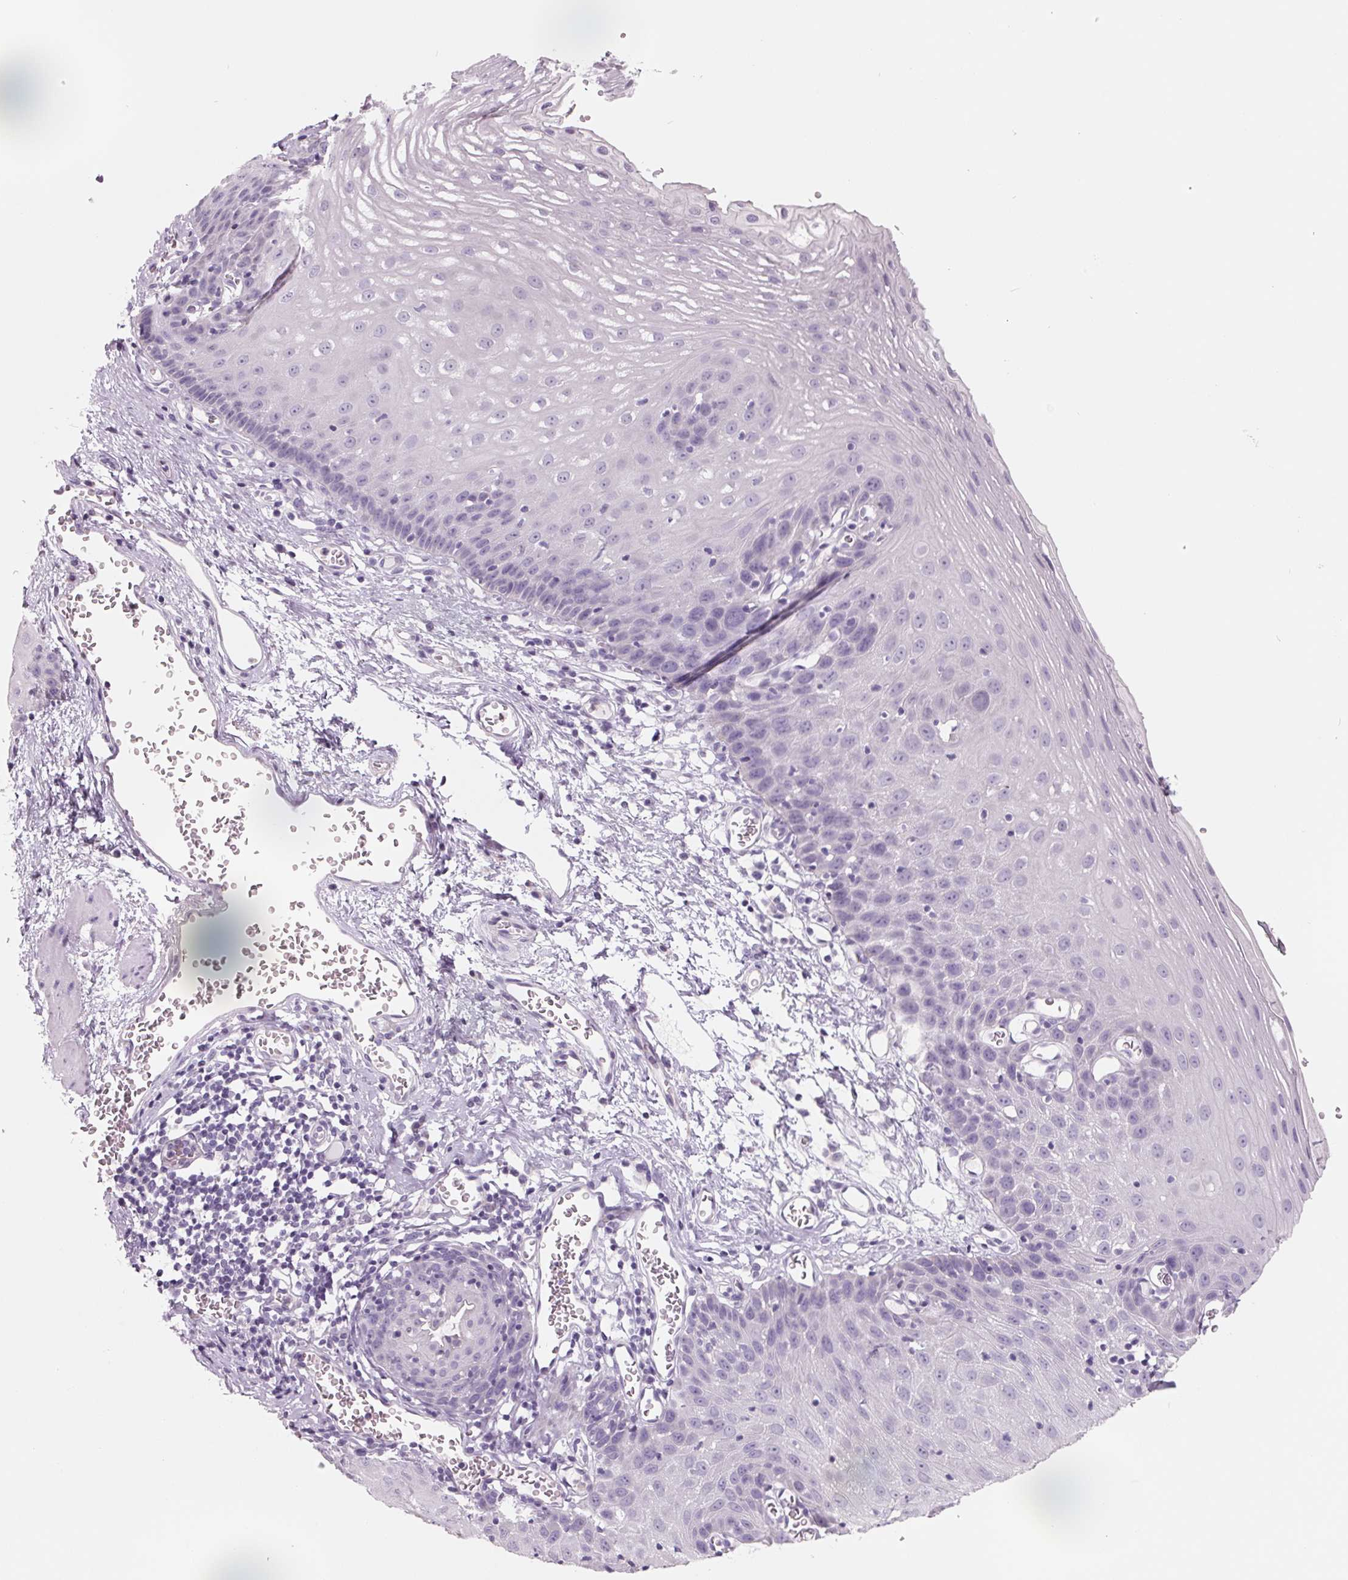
{"staining": {"intensity": "negative", "quantity": "none", "location": "none"}, "tissue": "esophagus", "cell_type": "Squamous epithelial cells", "image_type": "normal", "snomed": [{"axis": "morphology", "description": "Normal tissue, NOS"}, {"axis": "topography", "description": "Esophagus"}], "caption": "IHC image of normal esophagus: esophagus stained with DAB demonstrates no significant protein staining in squamous epithelial cells. Nuclei are stained in blue.", "gene": "FTCD", "patient": {"sex": "male", "age": 72}}